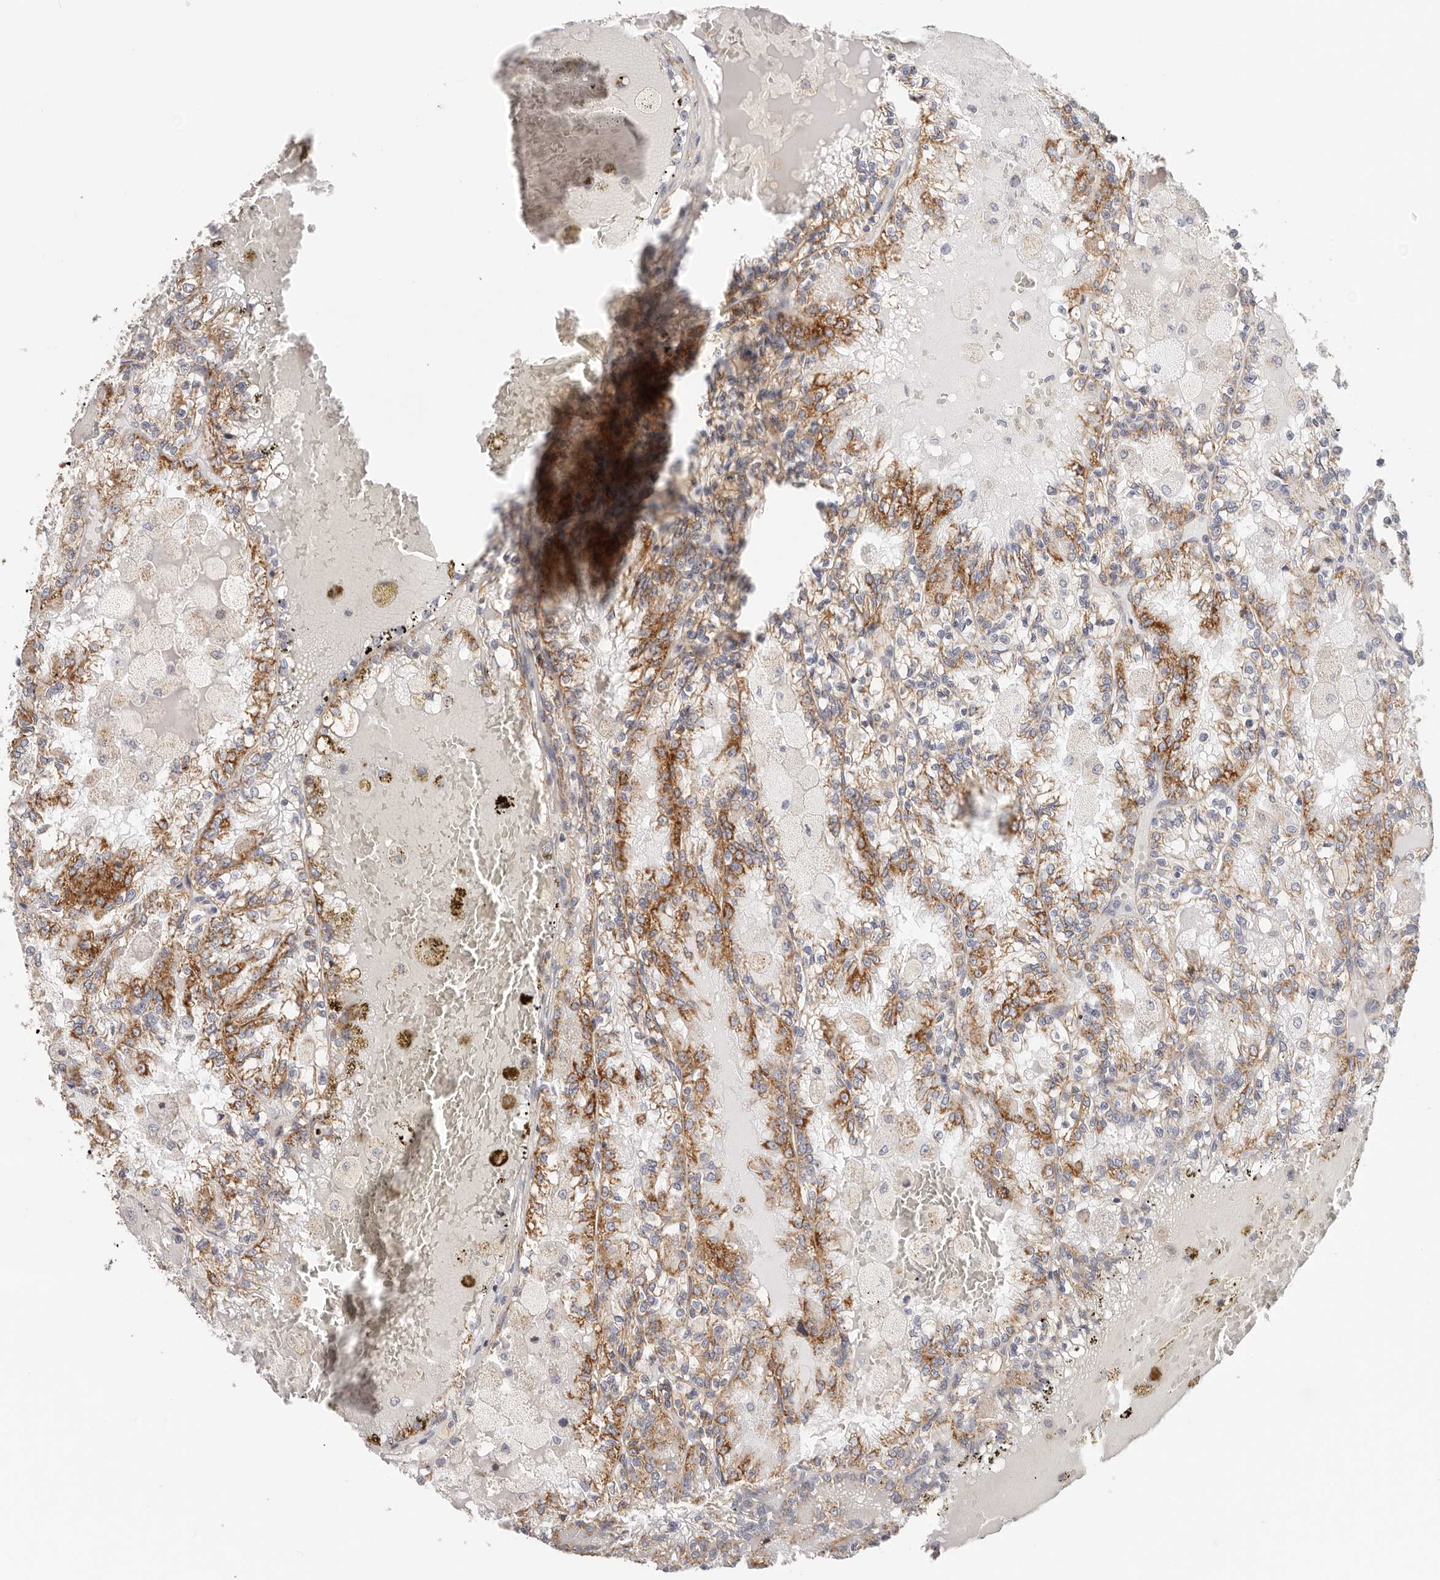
{"staining": {"intensity": "strong", "quantity": "25%-75%", "location": "cytoplasmic/membranous"}, "tissue": "renal cancer", "cell_type": "Tumor cells", "image_type": "cancer", "snomed": [{"axis": "morphology", "description": "Adenocarcinoma, NOS"}, {"axis": "topography", "description": "Kidney"}], "caption": "Protein analysis of renal cancer (adenocarcinoma) tissue shows strong cytoplasmic/membranous staining in about 25%-75% of tumor cells.", "gene": "AFDN", "patient": {"sex": "female", "age": 56}}